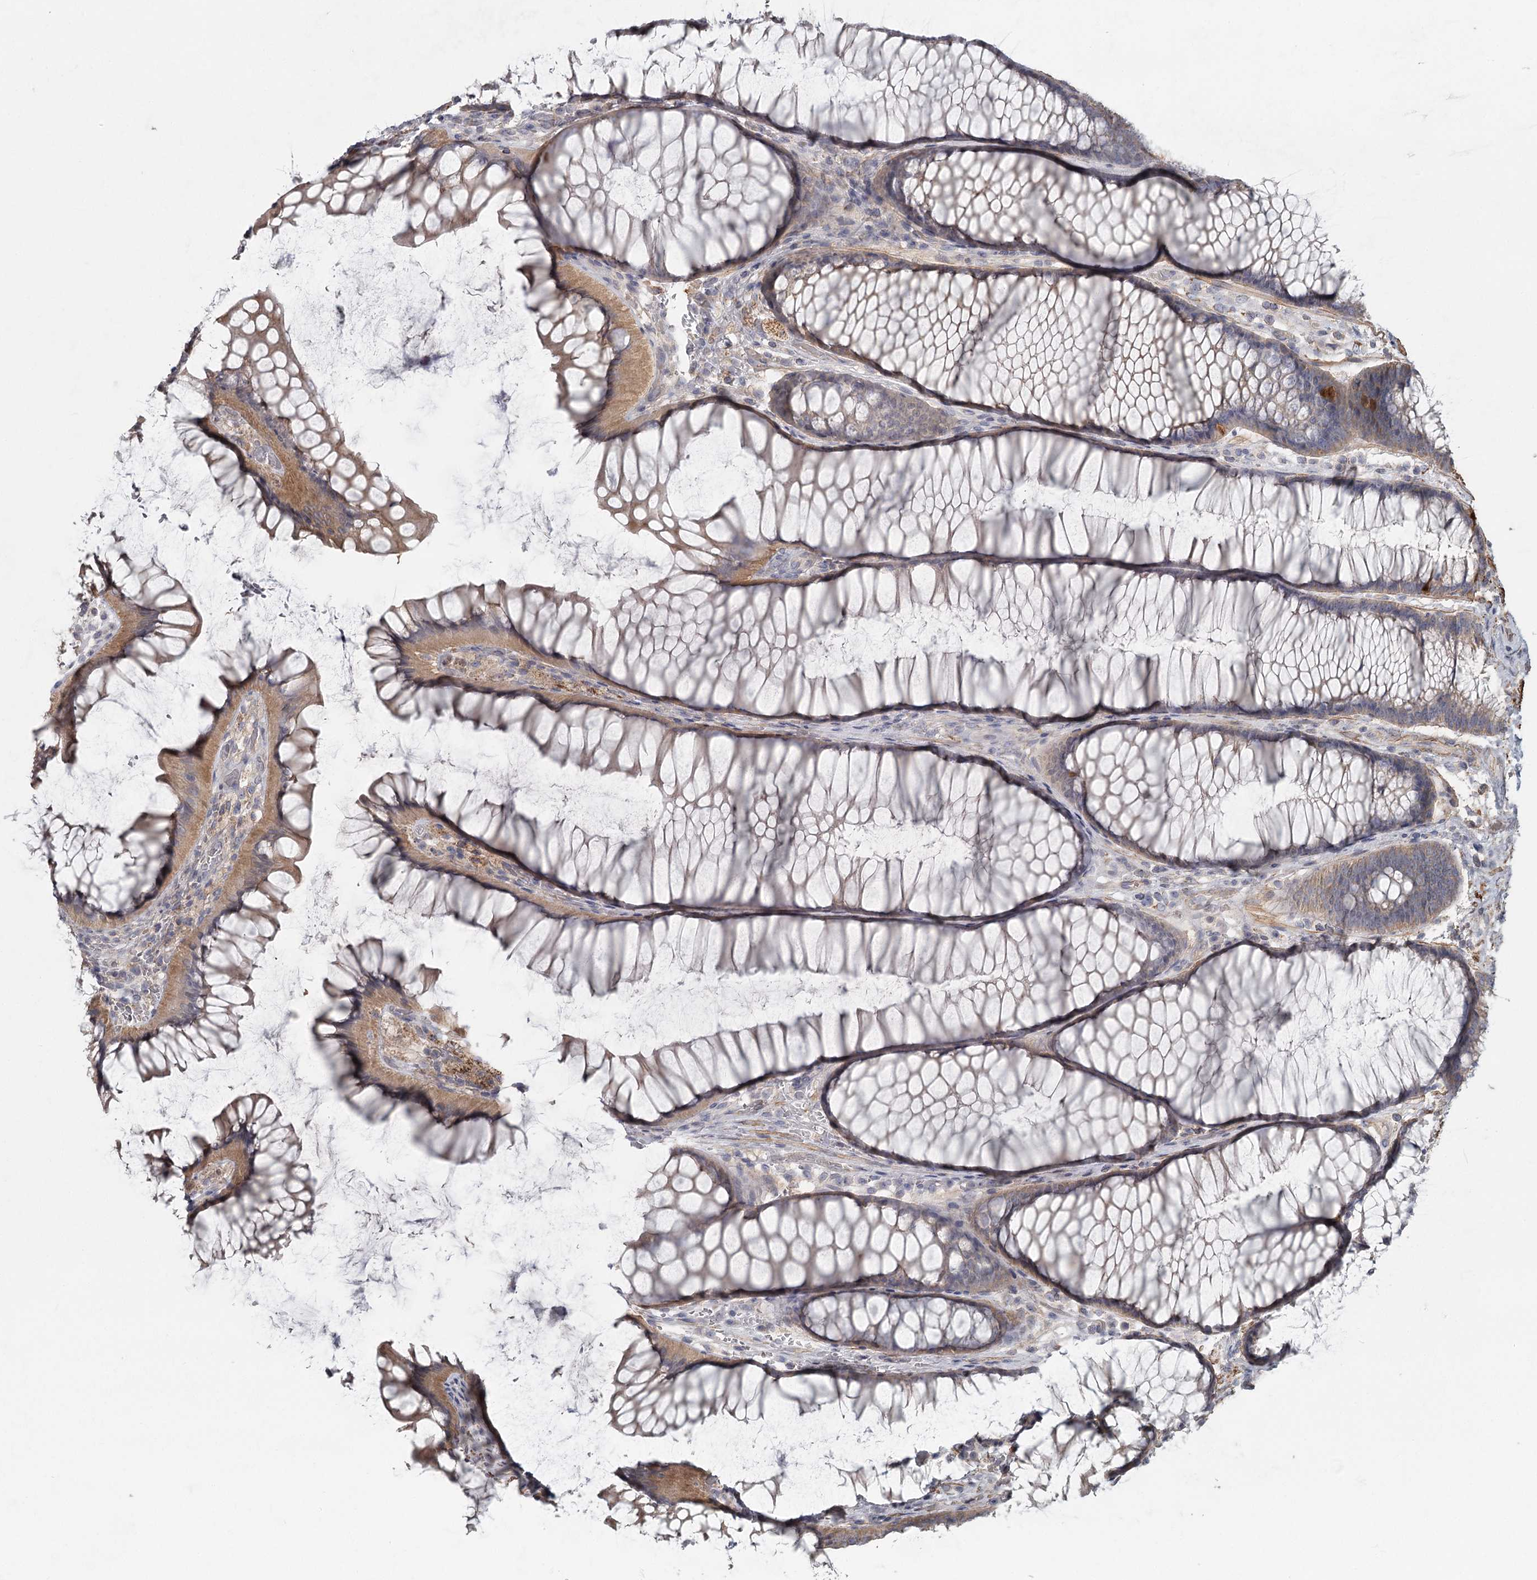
{"staining": {"intensity": "moderate", "quantity": ">75%", "location": "cytoplasmic/membranous"}, "tissue": "colon", "cell_type": "Endothelial cells", "image_type": "normal", "snomed": [{"axis": "morphology", "description": "Normal tissue, NOS"}, {"axis": "topography", "description": "Colon"}], "caption": "Immunohistochemical staining of benign human colon demonstrates medium levels of moderate cytoplasmic/membranous expression in about >75% of endothelial cells. (DAB IHC with brightfield microscopy, high magnification).", "gene": "DHRS9", "patient": {"sex": "female", "age": 82}}